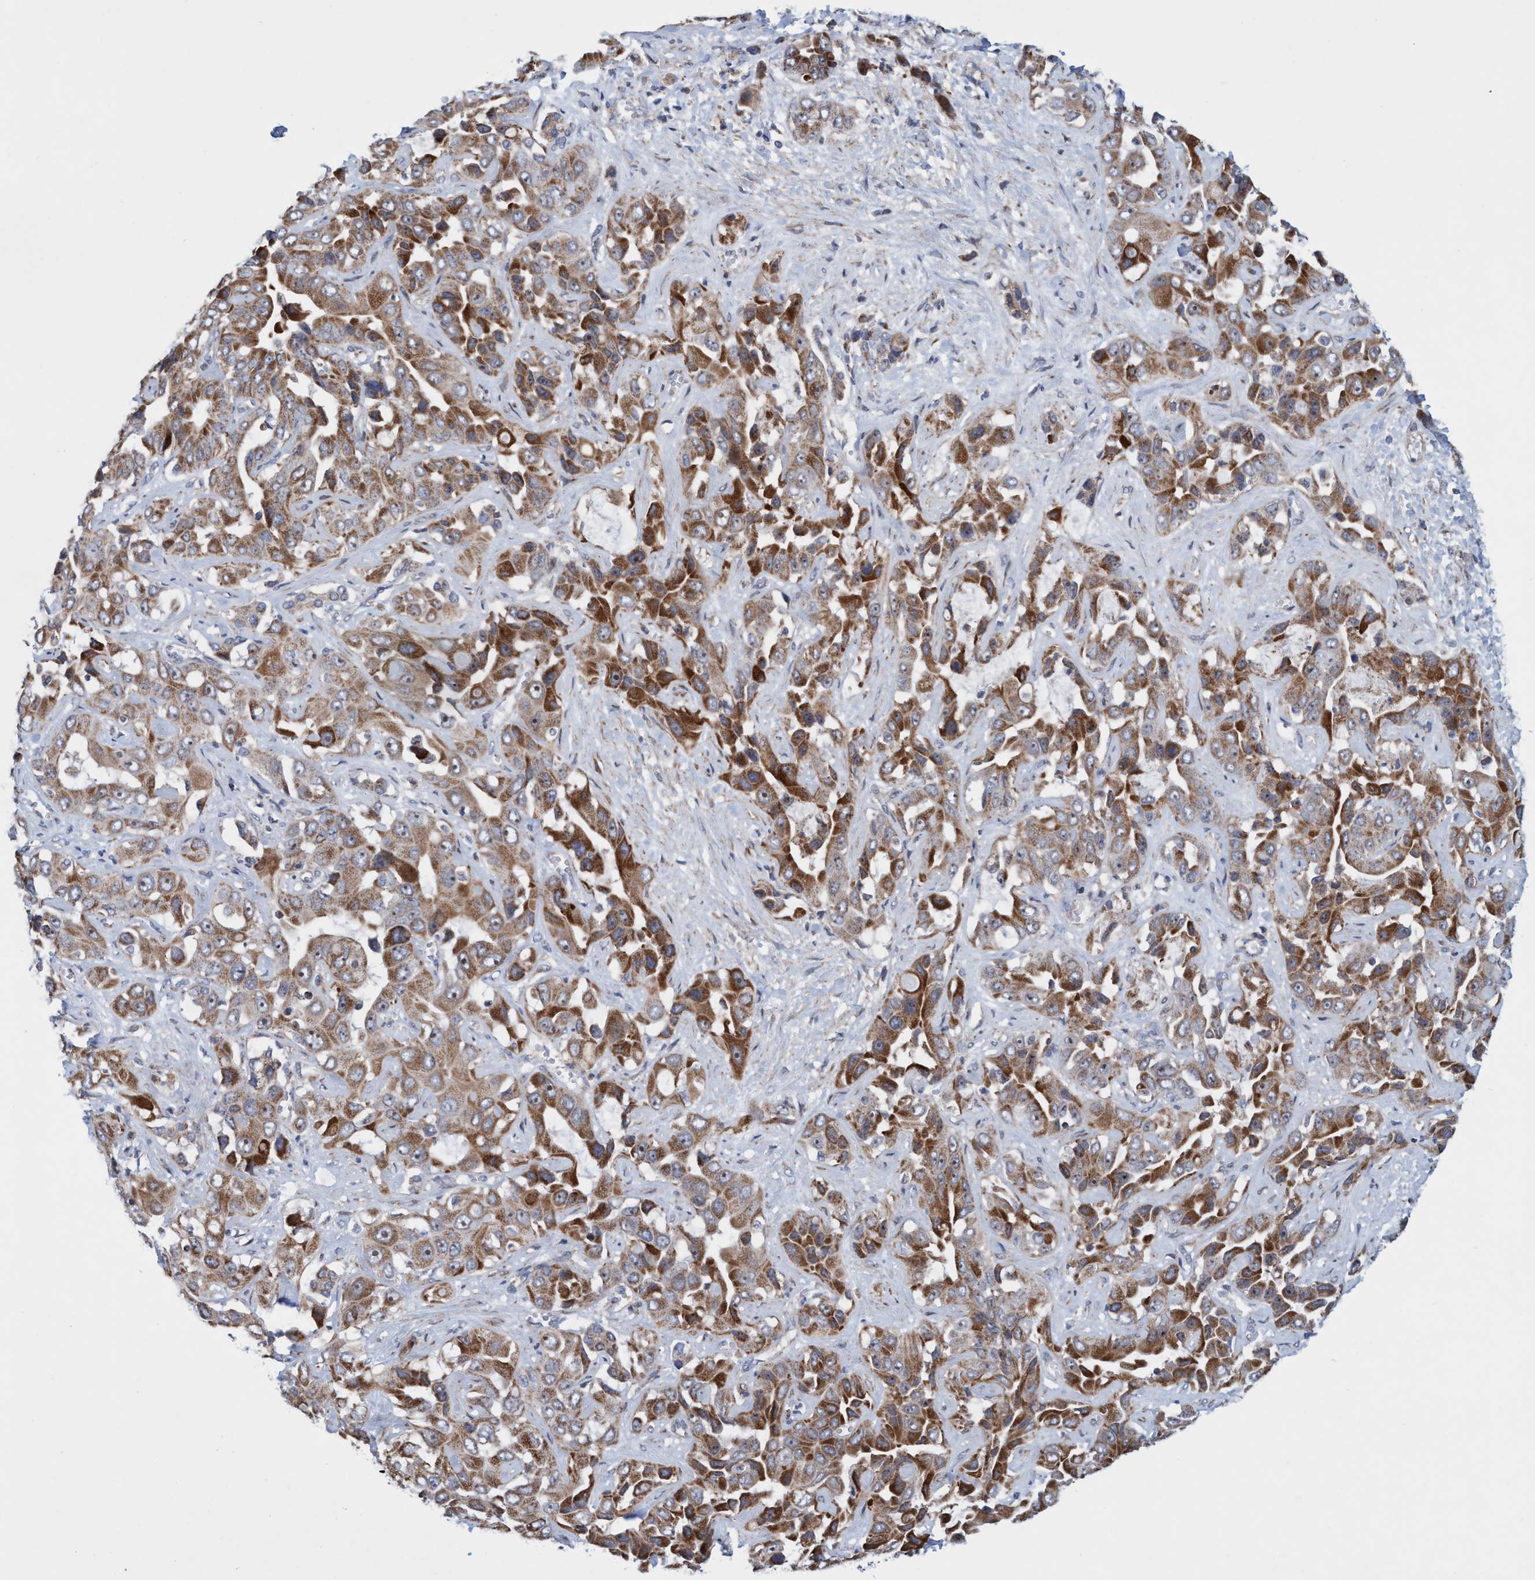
{"staining": {"intensity": "moderate", "quantity": ">75%", "location": "cytoplasmic/membranous"}, "tissue": "liver cancer", "cell_type": "Tumor cells", "image_type": "cancer", "snomed": [{"axis": "morphology", "description": "Cholangiocarcinoma"}, {"axis": "topography", "description": "Liver"}], "caption": "Tumor cells reveal medium levels of moderate cytoplasmic/membranous staining in about >75% of cells in human liver cancer.", "gene": "POLR1F", "patient": {"sex": "female", "age": 52}}